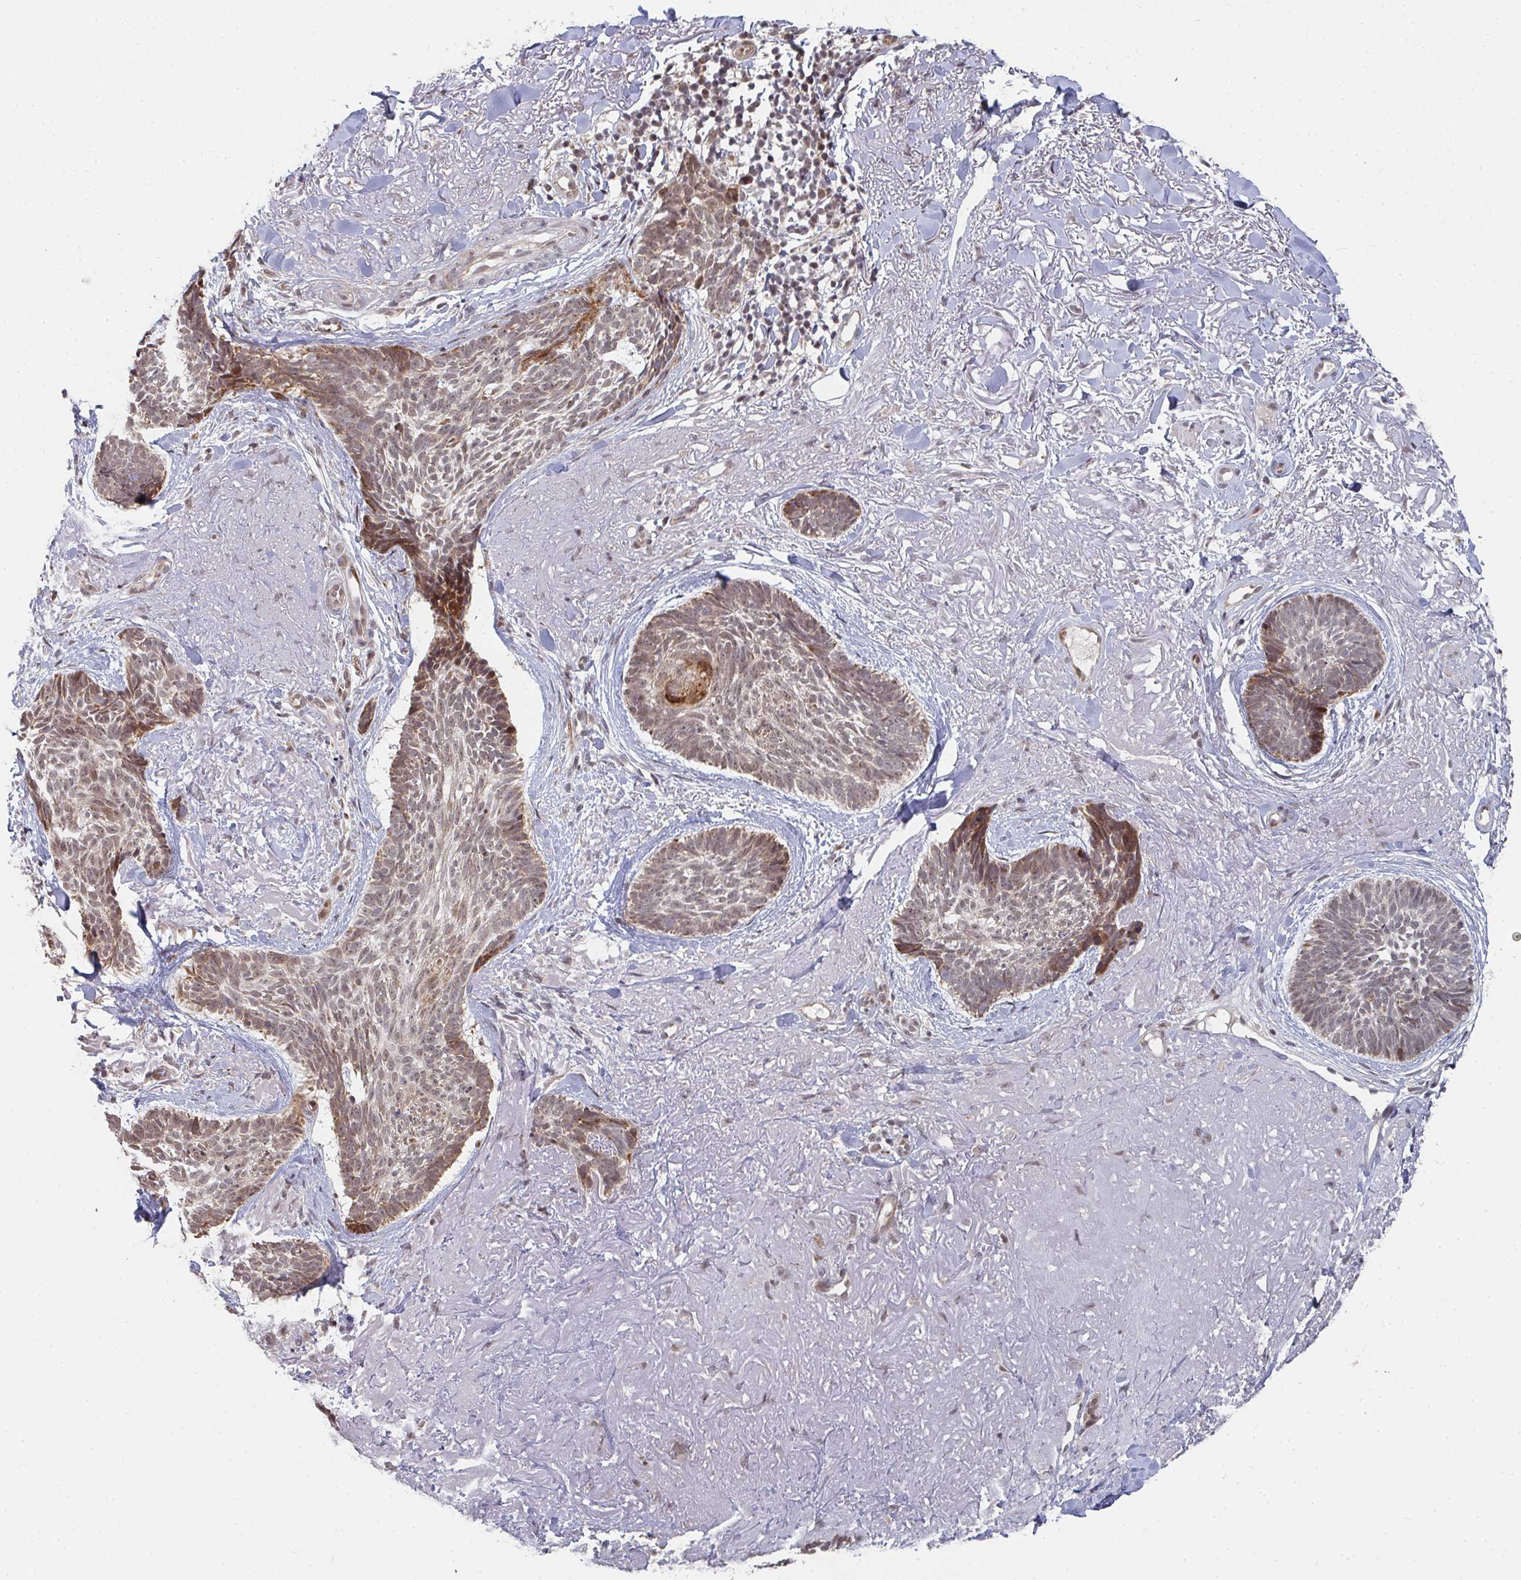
{"staining": {"intensity": "moderate", "quantity": "25%-75%", "location": "cytoplasmic/membranous,nuclear"}, "tissue": "skin cancer", "cell_type": "Tumor cells", "image_type": "cancer", "snomed": [{"axis": "morphology", "description": "Basal cell carcinoma"}, {"axis": "topography", "description": "Skin"}, {"axis": "topography", "description": "Skin of face"}, {"axis": "topography", "description": "Skin of nose"}], "caption": "Immunohistochemistry of human skin basal cell carcinoma reveals medium levels of moderate cytoplasmic/membranous and nuclear expression in about 25%-75% of tumor cells.", "gene": "RBBP5", "patient": {"sex": "female", "age": 86}}